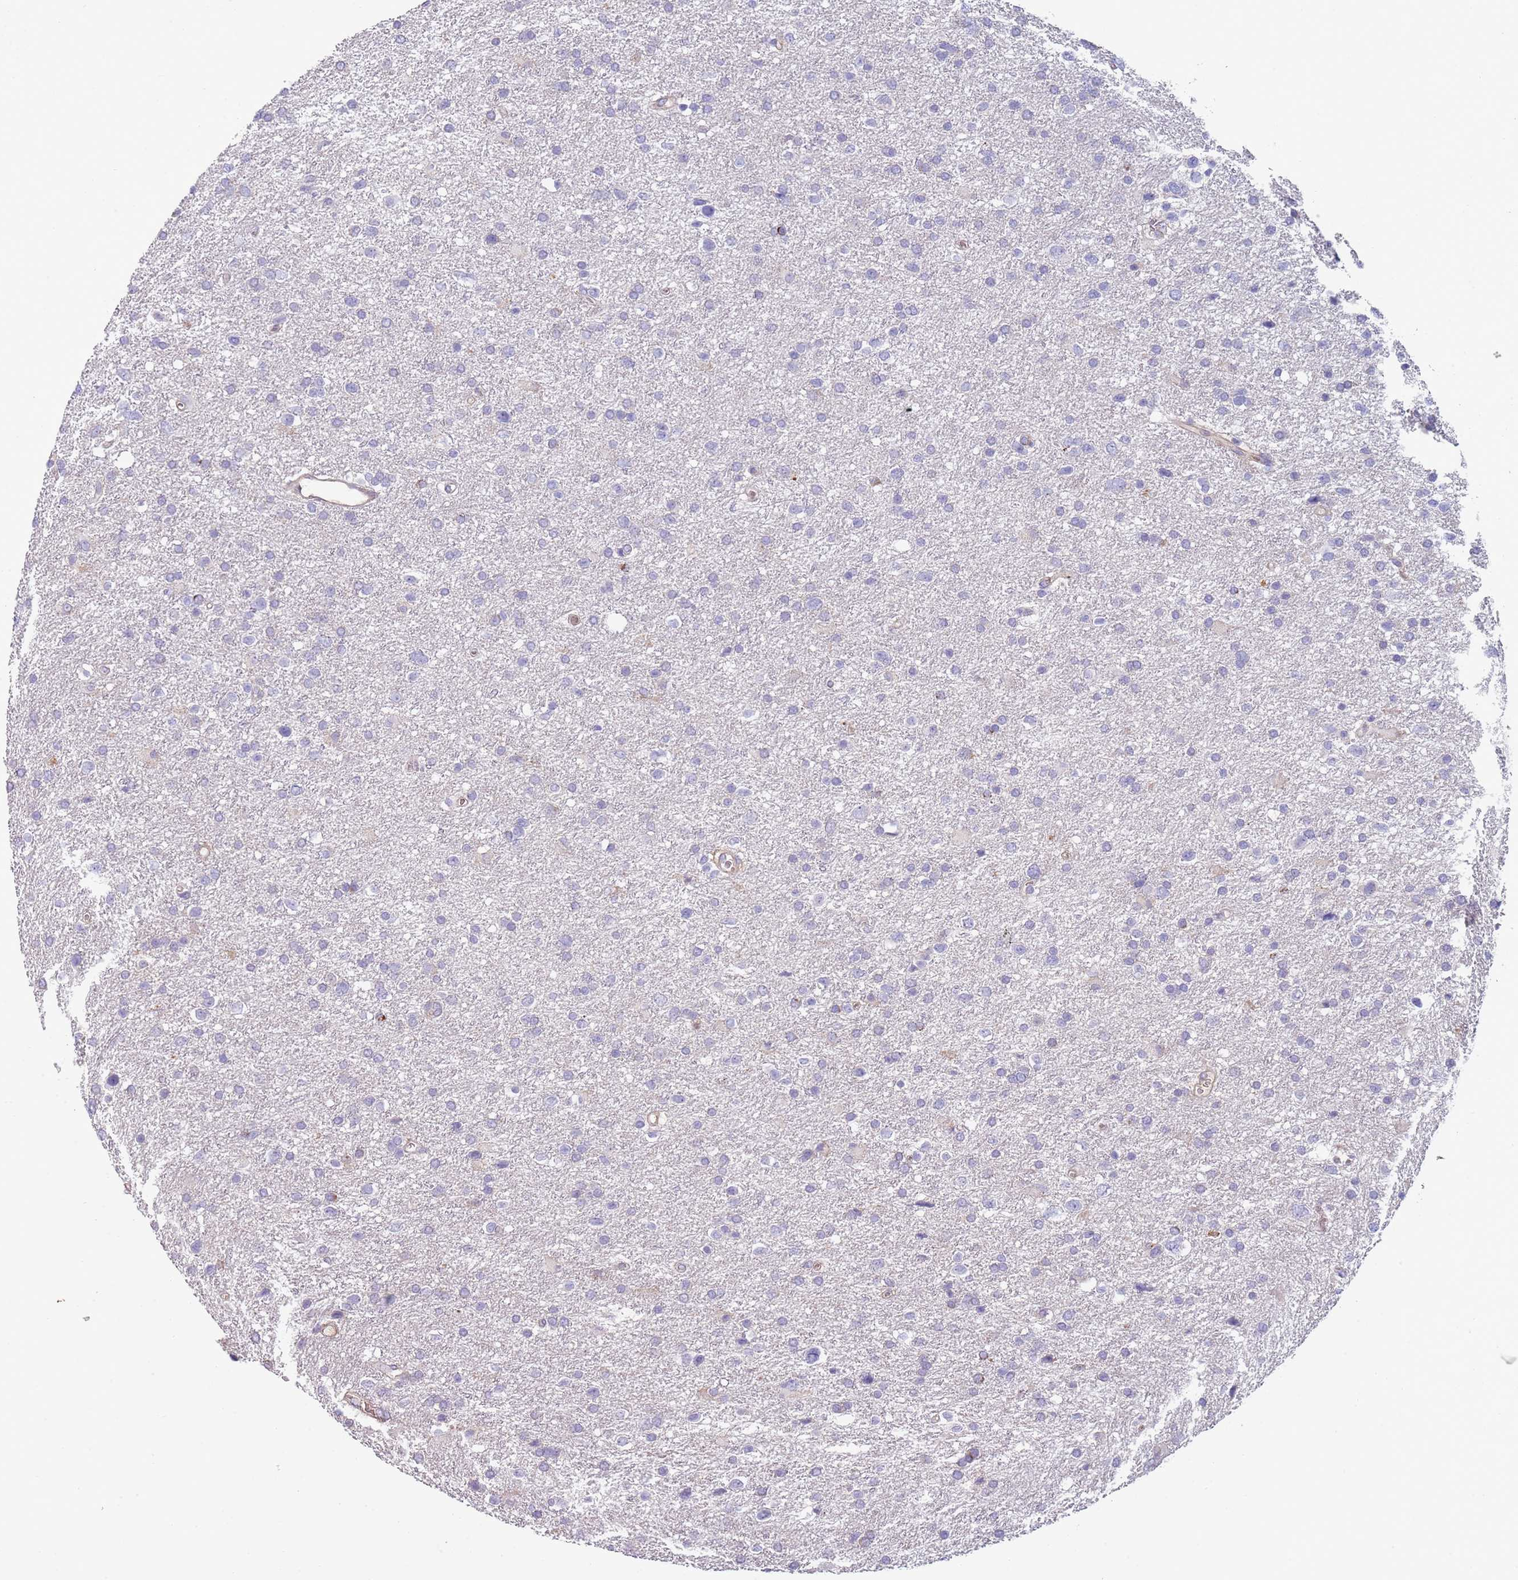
{"staining": {"intensity": "negative", "quantity": "none", "location": "none"}, "tissue": "glioma", "cell_type": "Tumor cells", "image_type": "cancer", "snomed": [{"axis": "morphology", "description": "Glioma, malignant, Low grade"}, {"axis": "topography", "description": "Brain"}], "caption": "High power microscopy micrograph of an IHC photomicrograph of malignant low-grade glioma, revealing no significant staining in tumor cells. The staining was performed using DAB to visualize the protein expression in brown, while the nuclei were stained in blue with hematoxylin (Magnification: 20x).", "gene": "NBPF3", "patient": {"sex": "female", "age": 32}}